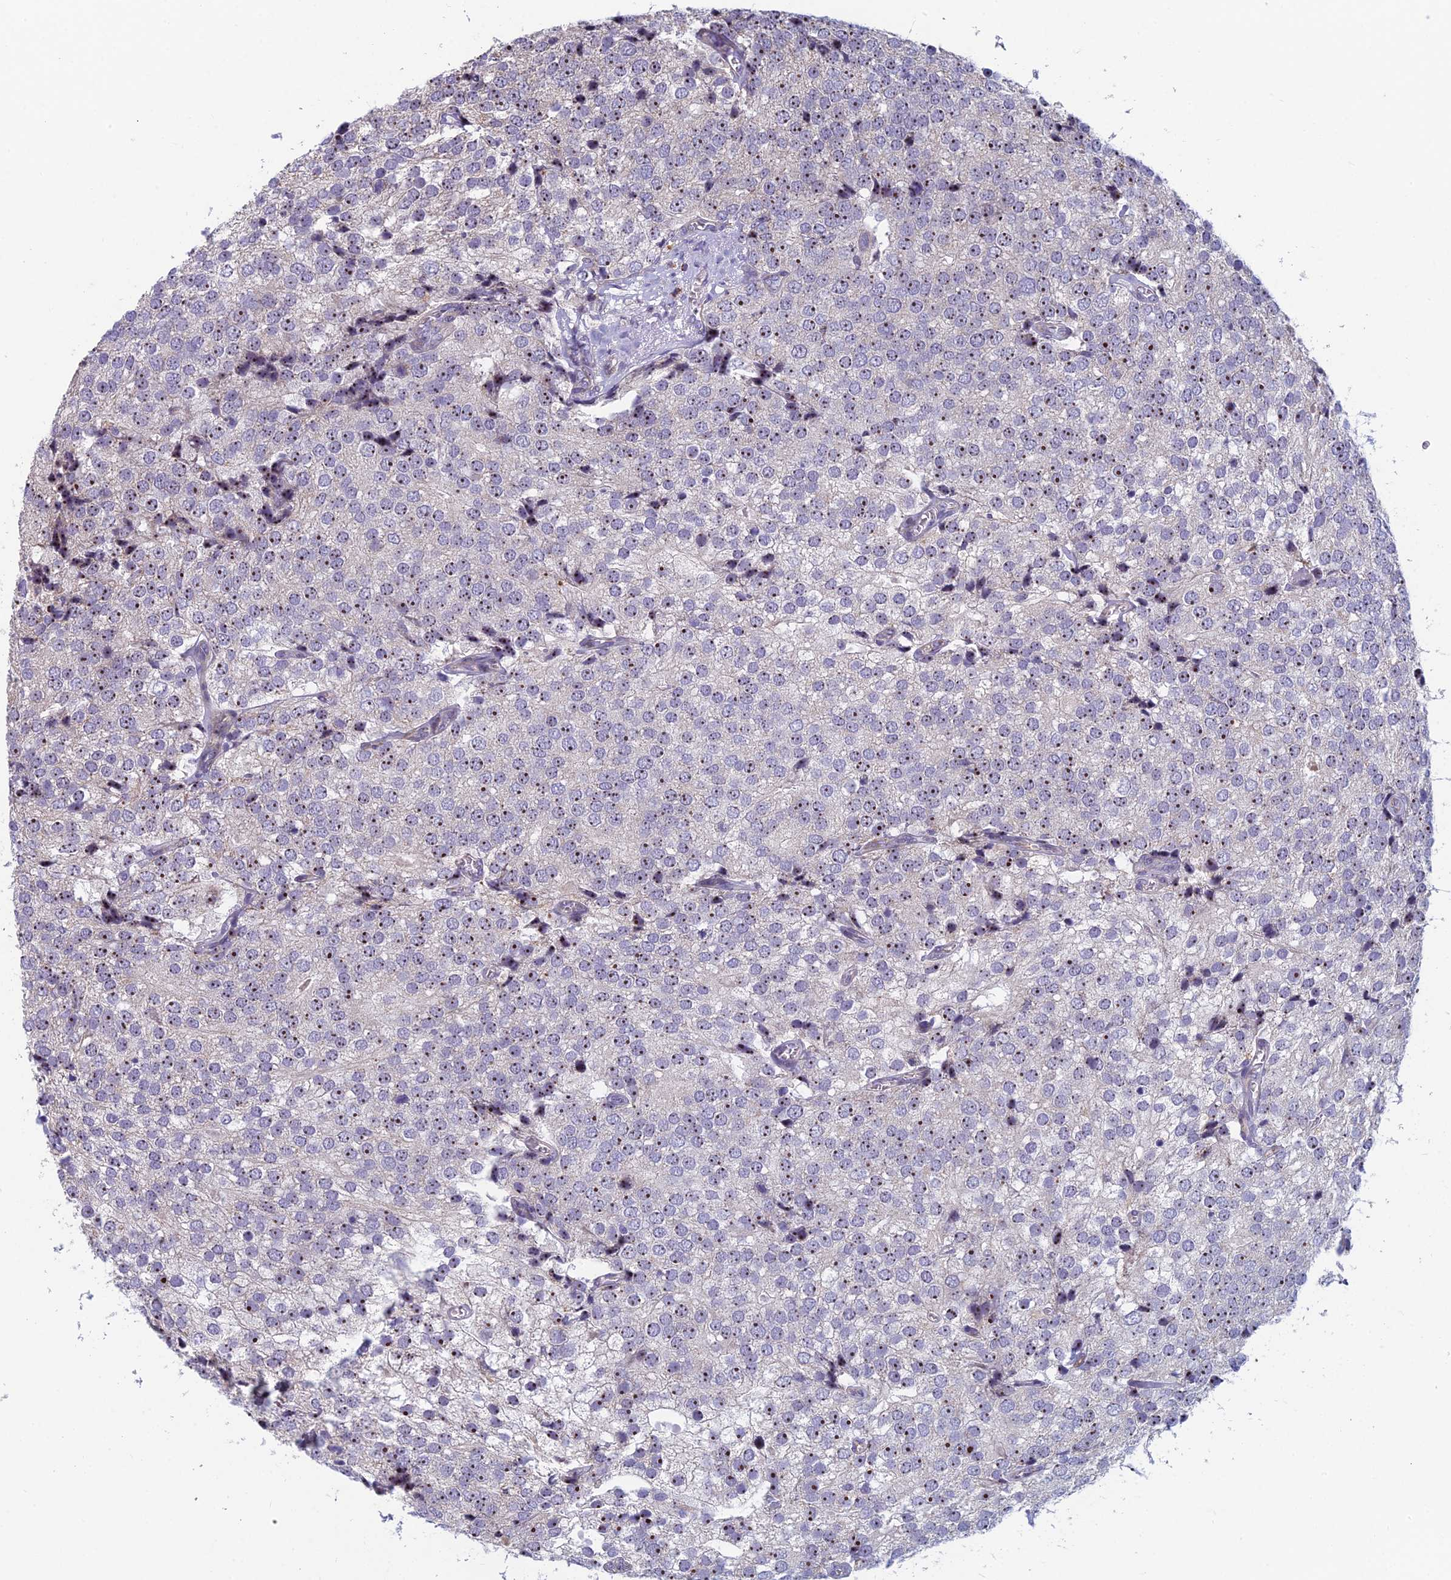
{"staining": {"intensity": "moderate", "quantity": ">75%", "location": "nuclear"}, "tissue": "prostate cancer", "cell_type": "Tumor cells", "image_type": "cancer", "snomed": [{"axis": "morphology", "description": "Adenocarcinoma, High grade"}, {"axis": "topography", "description": "Prostate"}], "caption": "Immunohistochemistry micrograph of prostate cancer stained for a protein (brown), which demonstrates medium levels of moderate nuclear staining in approximately >75% of tumor cells.", "gene": "NOC2L", "patient": {"sex": "male", "age": 49}}